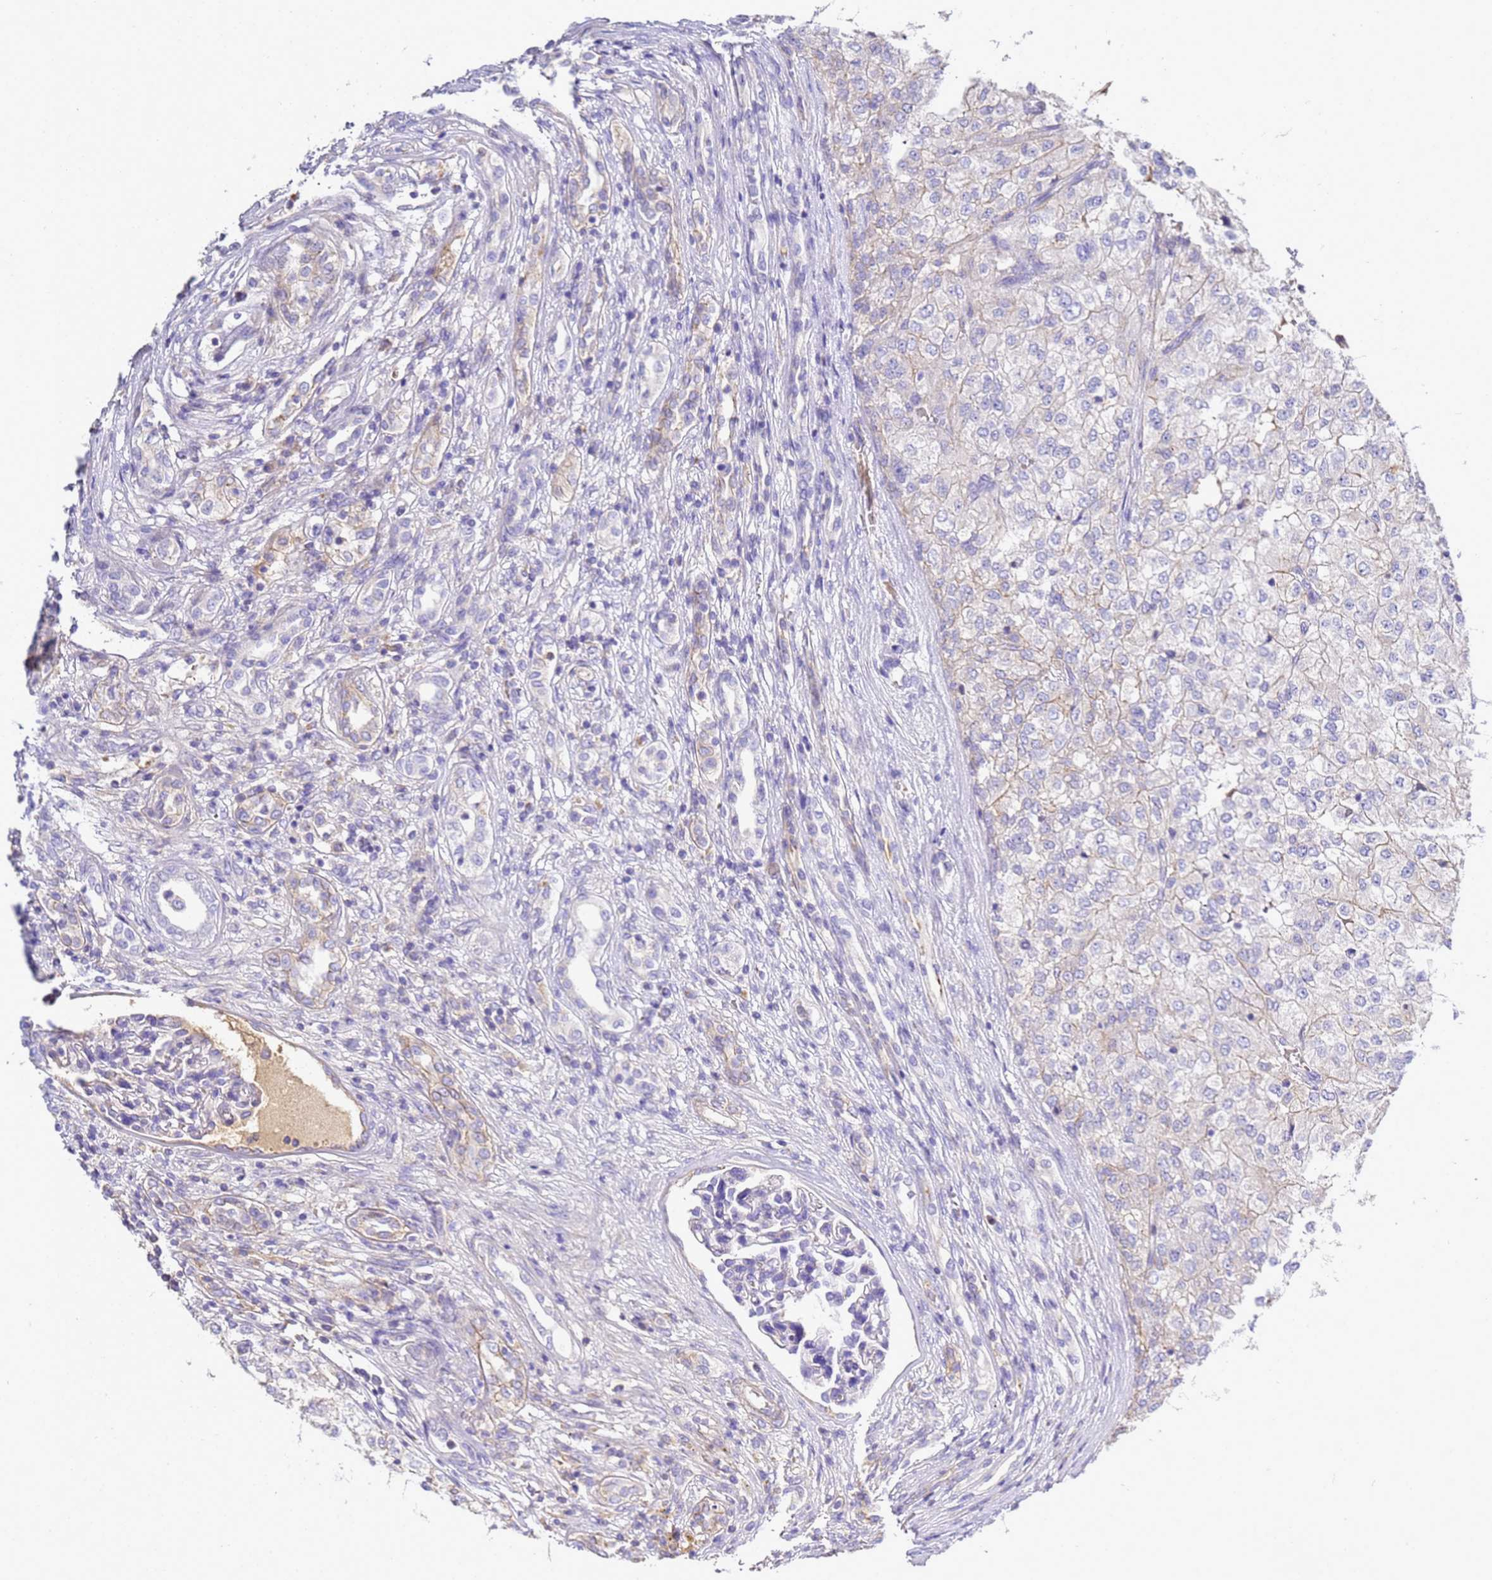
{"staining": {"intensity": "negative", "quantity": "none", "location": "none"}, "tissue": "renal cancer", "cell_type": "Tumor cells", "image_type": "cancer", "snomed": [{"axis": "morphology", "description": "Adenocarcinoma, NOS"}, {"axis": "topography", "description": "Kidney"}], "caption": "Renal adenocarcinoma was stained to show a protein in brown. There is no significant expression in tumor cells.", "gene": "TBCD", "patient": {"sex": "female", "age": 54}}